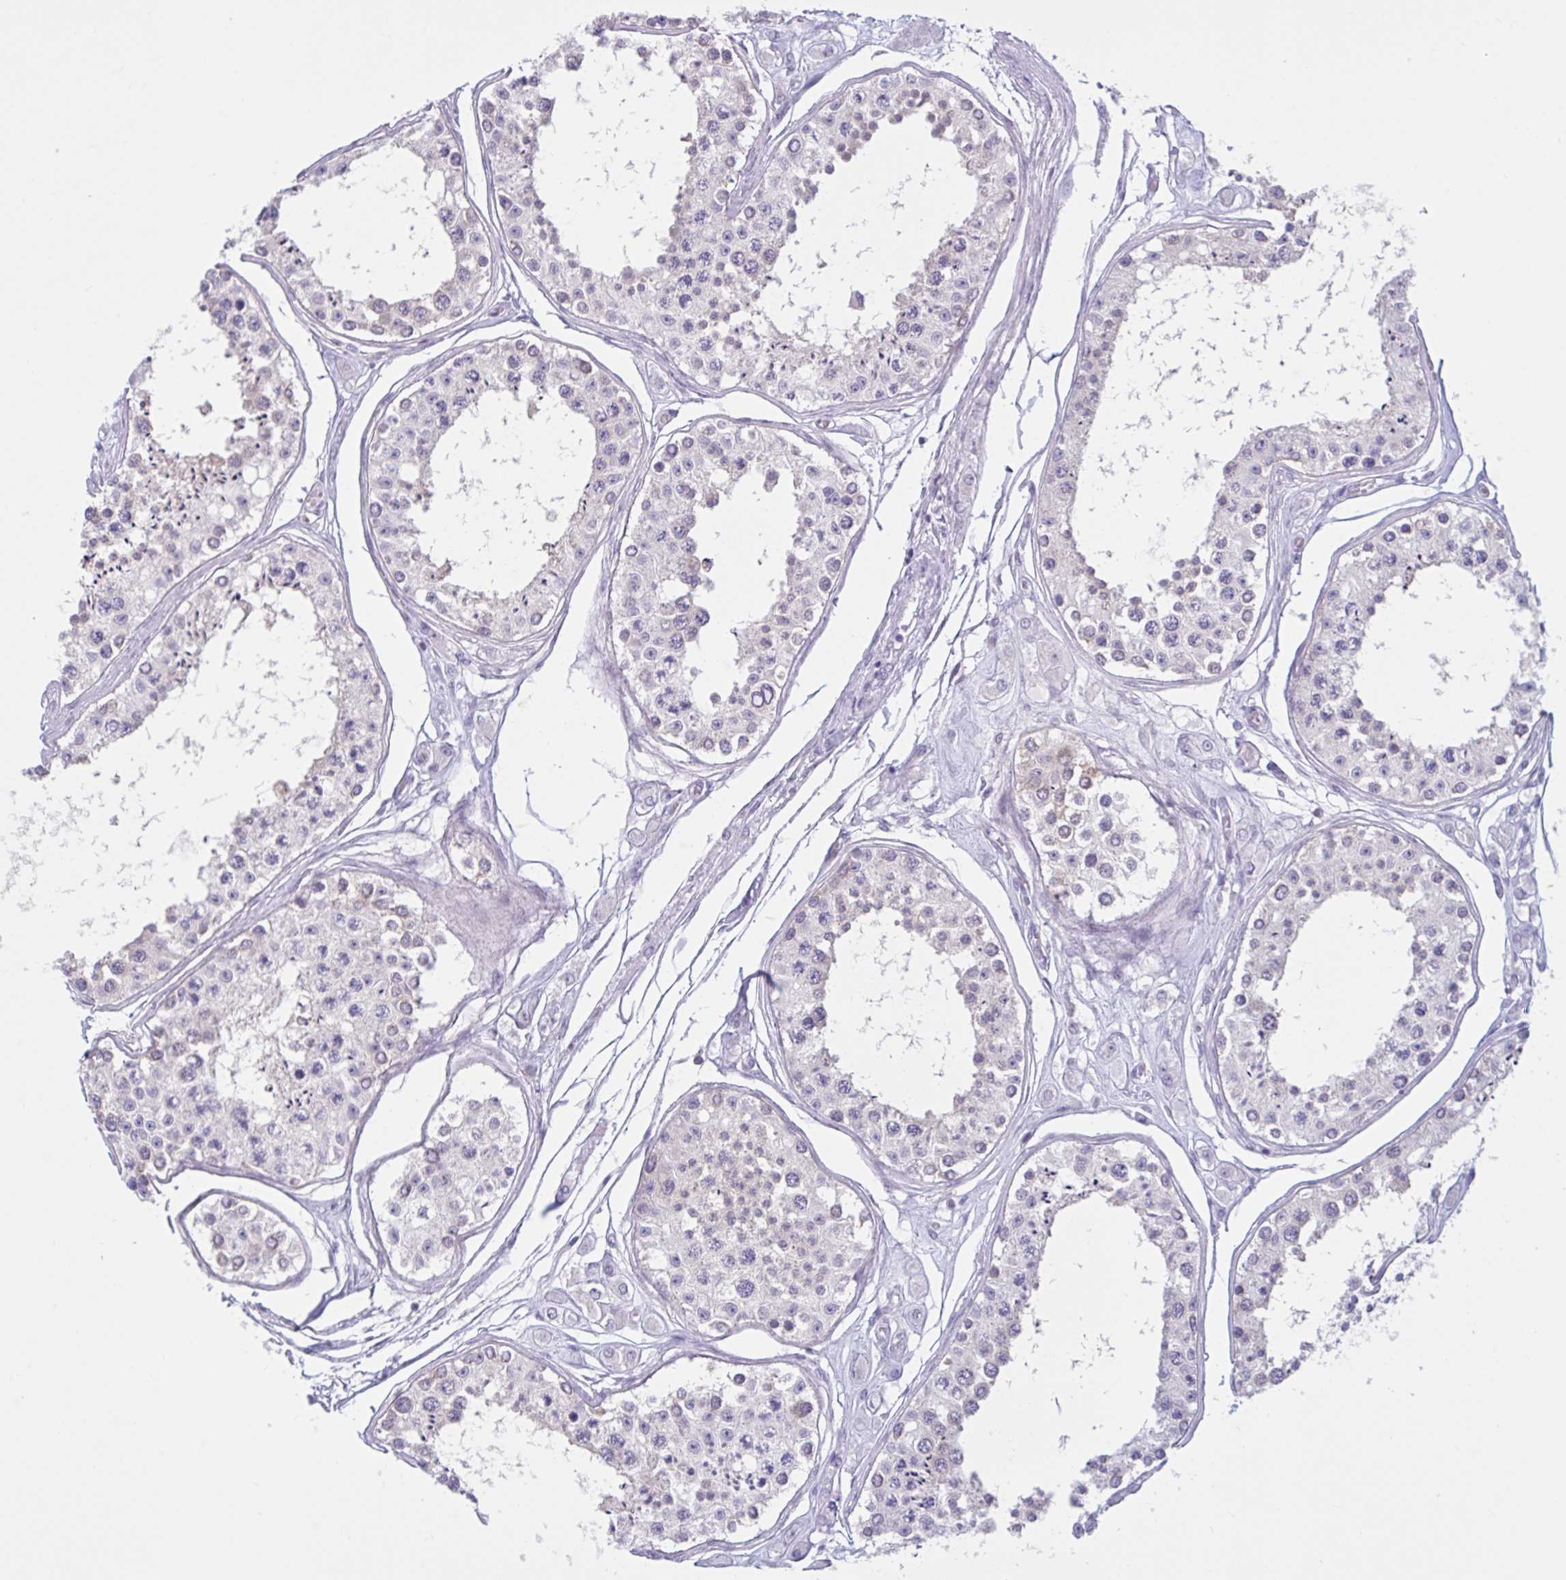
{"staining": {"intensity": "moderate", "quantity": "<25%", "location": "cytoplasmic/membranous"}, "tissue": "testis", "cell_type": "Cells in seminiferous ducts", "image_type": "normal", "snomed": [{"axis": "morphology", "description": "Normal tissue, NOS"}, {"axis": "topography", "description": "Testis"}], "caption": "An image of human testis stained for a protein displays moderate cytoplasmic/membranous brown staining in cells in seminiferous ducts. The staining was performed using DAB to visualize the protein expression in brown, while the nuclei were stained in blue with hematoxylin (Magnification: 20x).", "gene": "CEP120", "patient": {"sex": "male", "age": 25}}